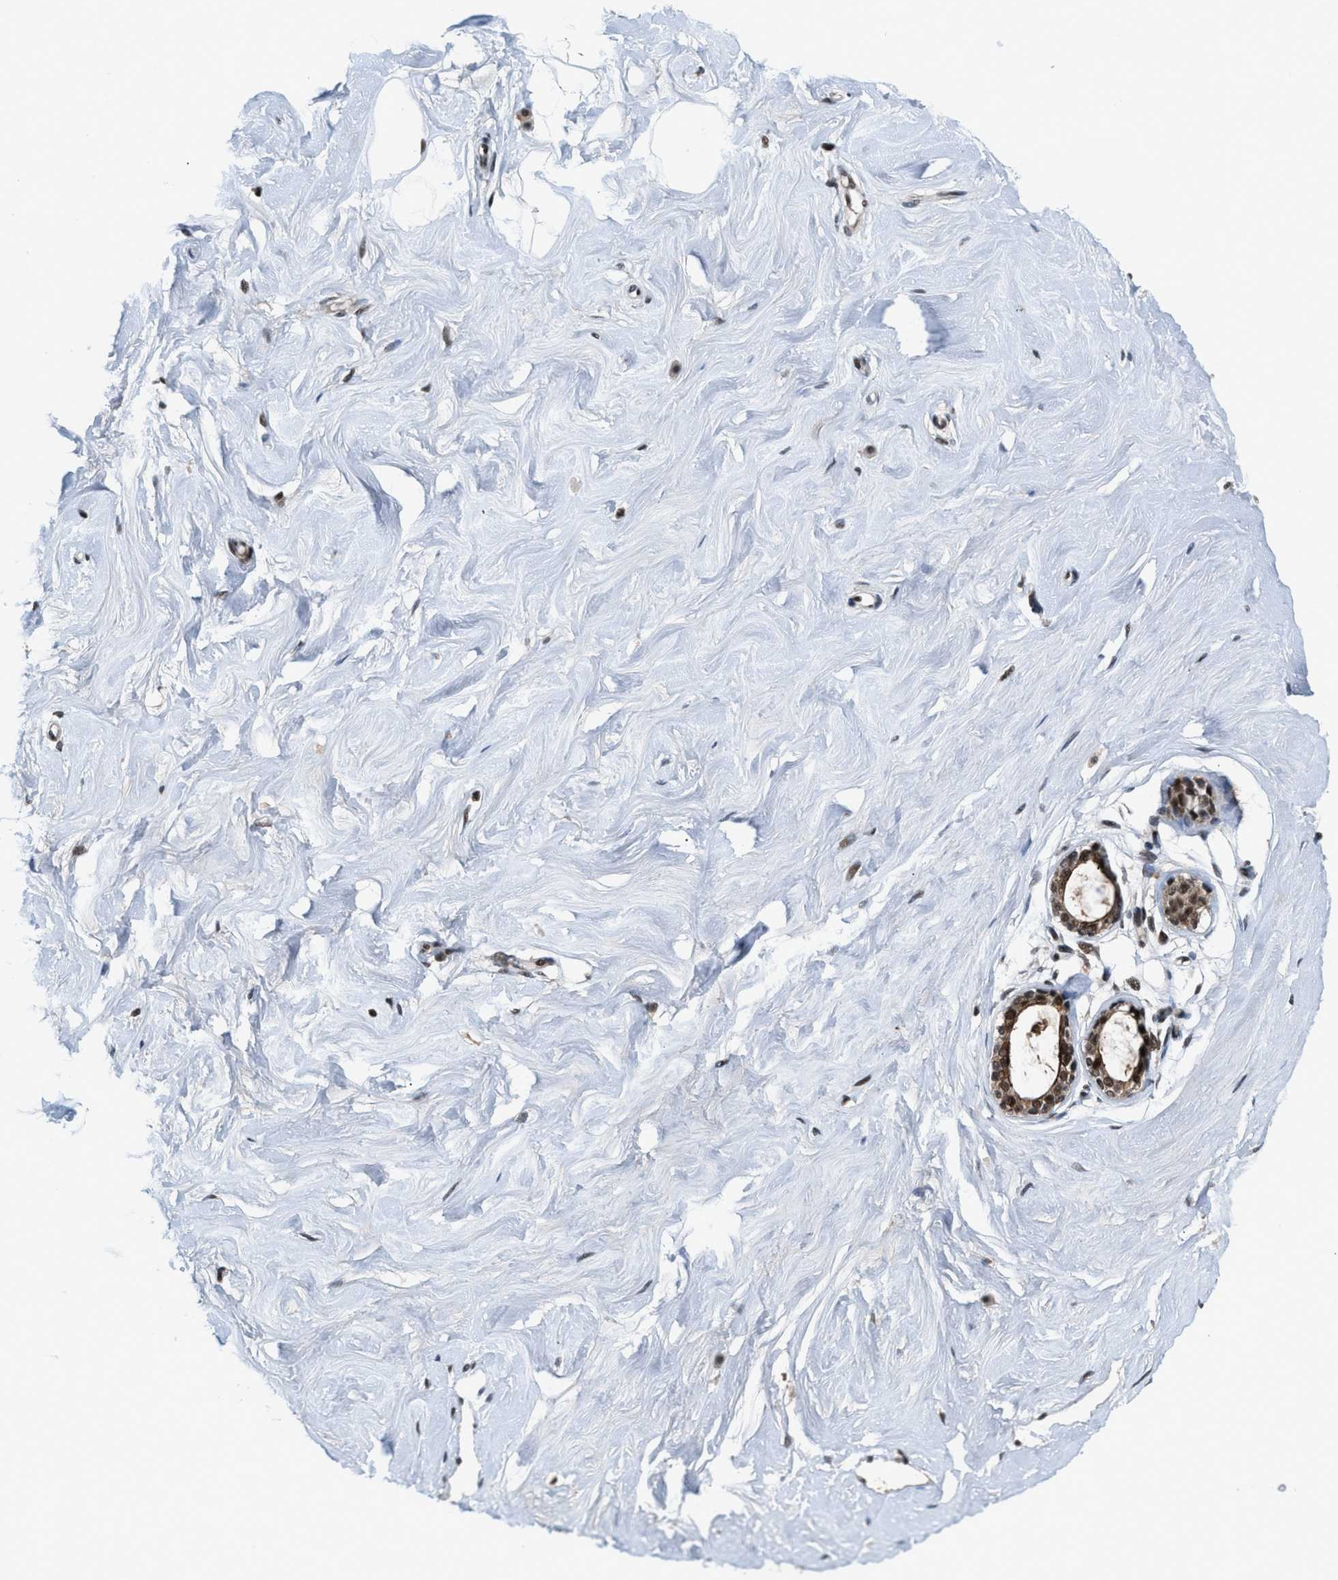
{"staining": {"intensity": "moderate", "quantity": ">75%", "location": "cytoplasmic/membranous,nuclear"}, "tissue": "breast", "cell_type": "Glandular cells", "image_type": "normal", "snomed": [{"axis": "morphology", "description": "Normal tissue, NOS"}, {"axis": "topography", "description": "Breast"}], "caption": "An image of human breast stained for a protein exhibits moderate cytoplasmic/membranous,nuclear brown staining in glandular cells.", "gene": "PRPF4", "patient": {"sex": "female", "age": 23}}